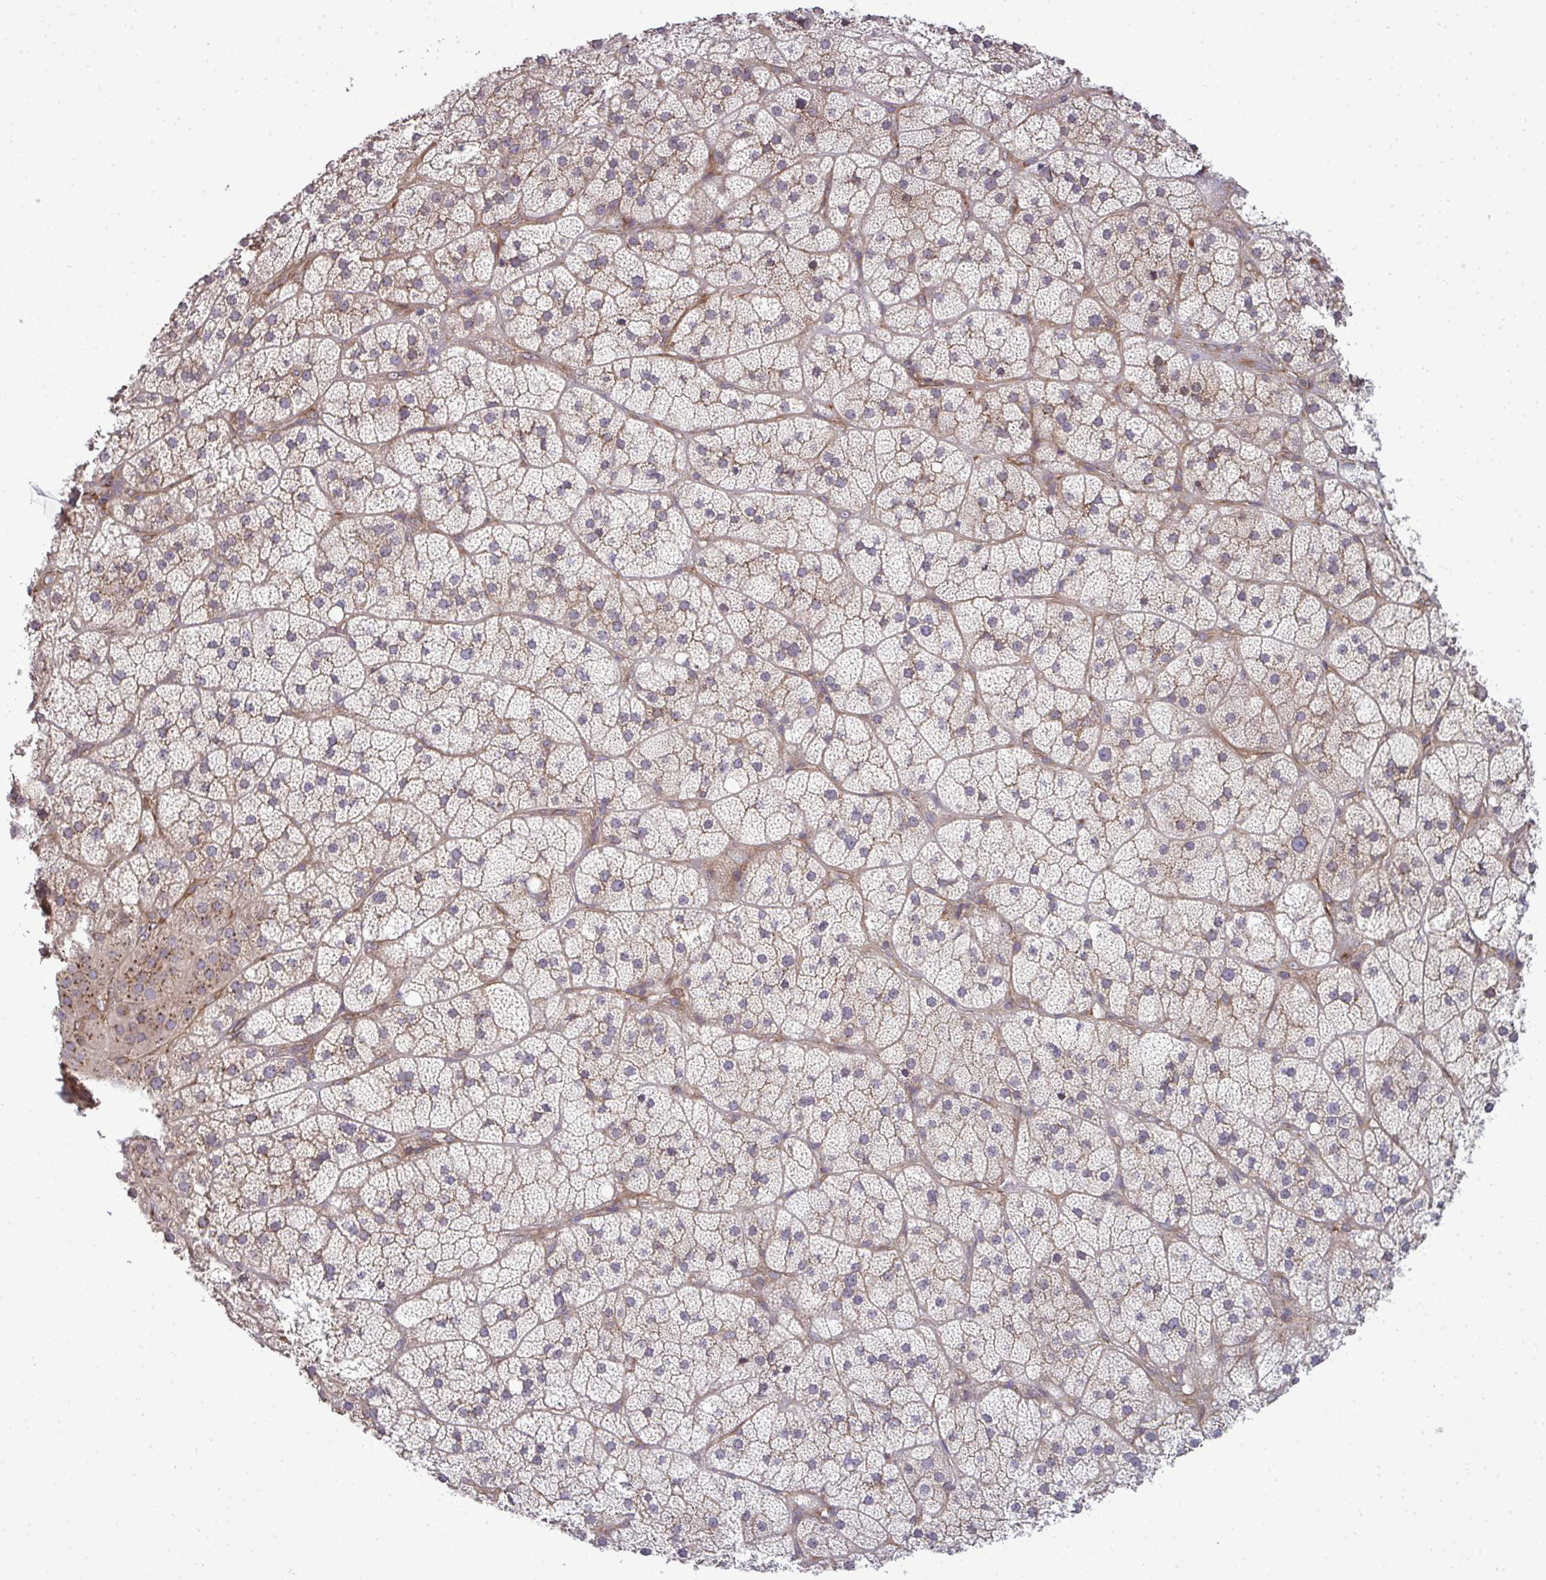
{"staining": {"intensity": "moderate", "quantity": "<25%", "location": "cytoplasmic/membranous"}, "tissue": "adrenal gland", "cell_type": "Glandular cells", "image_type": "normal", "snomed": [{"axis": "morphology", "description": "Normal tissue, NOS"}, {"axis": "topography", "description": "Adrenal gland"}], "caption": "Immunohistochemical staining of unremarkable human adrenal gland shows low levels of moderate cytoplasmic/membranous staining in about <25% of glandular cells.", "gene": "FUT10", "patient": {"sex": "male", "age": 57}}